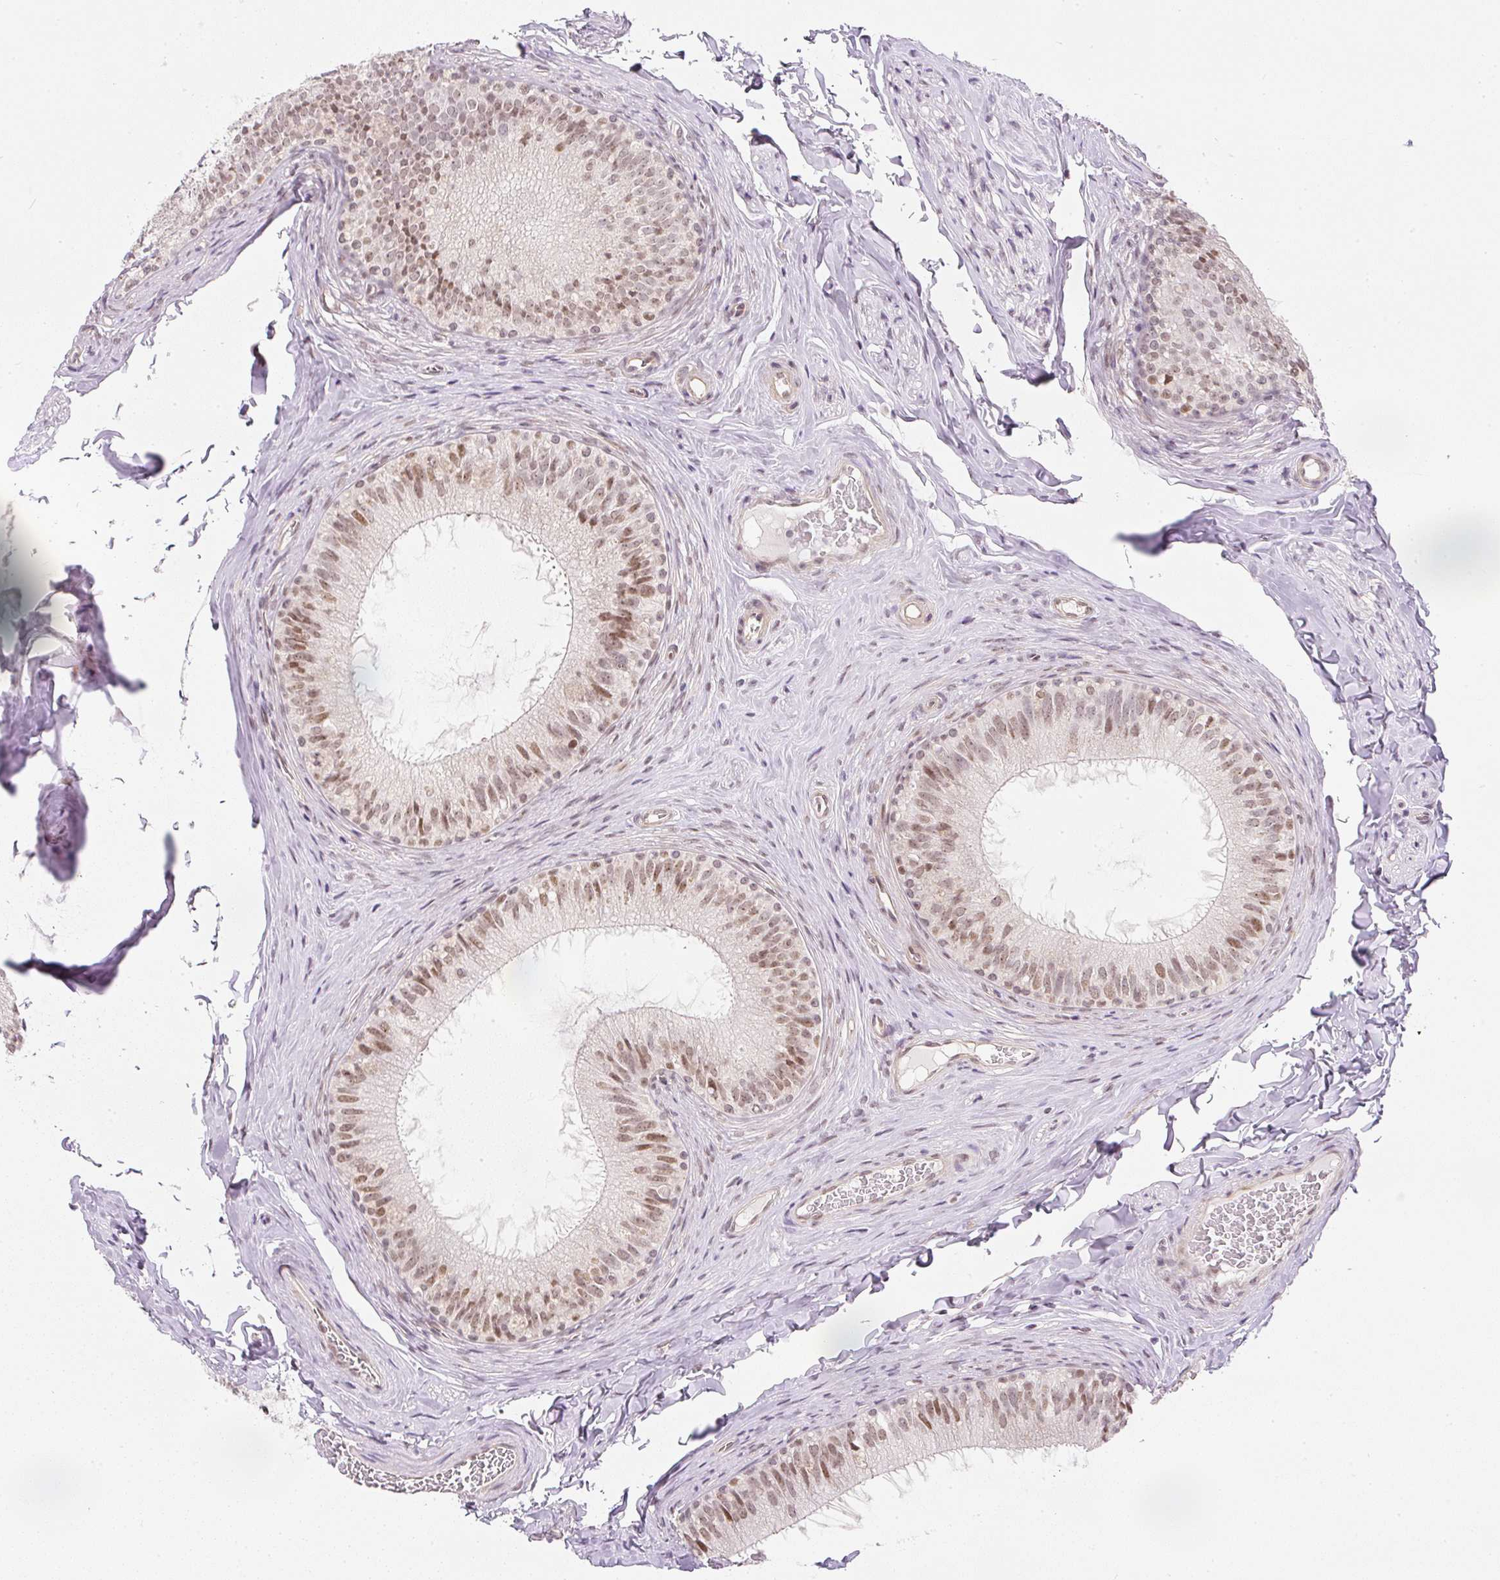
{"staining": {"intensity": "moderate", "quantity": ">75%", "location": "nuclear"}, "tissue": "epididymis", "cell_type": "Glandular cells", "image_type": "normal", "snomed": [{"axis": "morphology", "description": "Normal tissue, NOS"}, {"axis": "topography", "description": "Epididymis"}], "caption": "There is medium levels of moderate nuclear expression in glandular cells of benign epididymis, as demonstrated by immunohistochemical staining (brown color).", "gene": "DPPA4", "patient": {"sex": "male", "age": 34}}